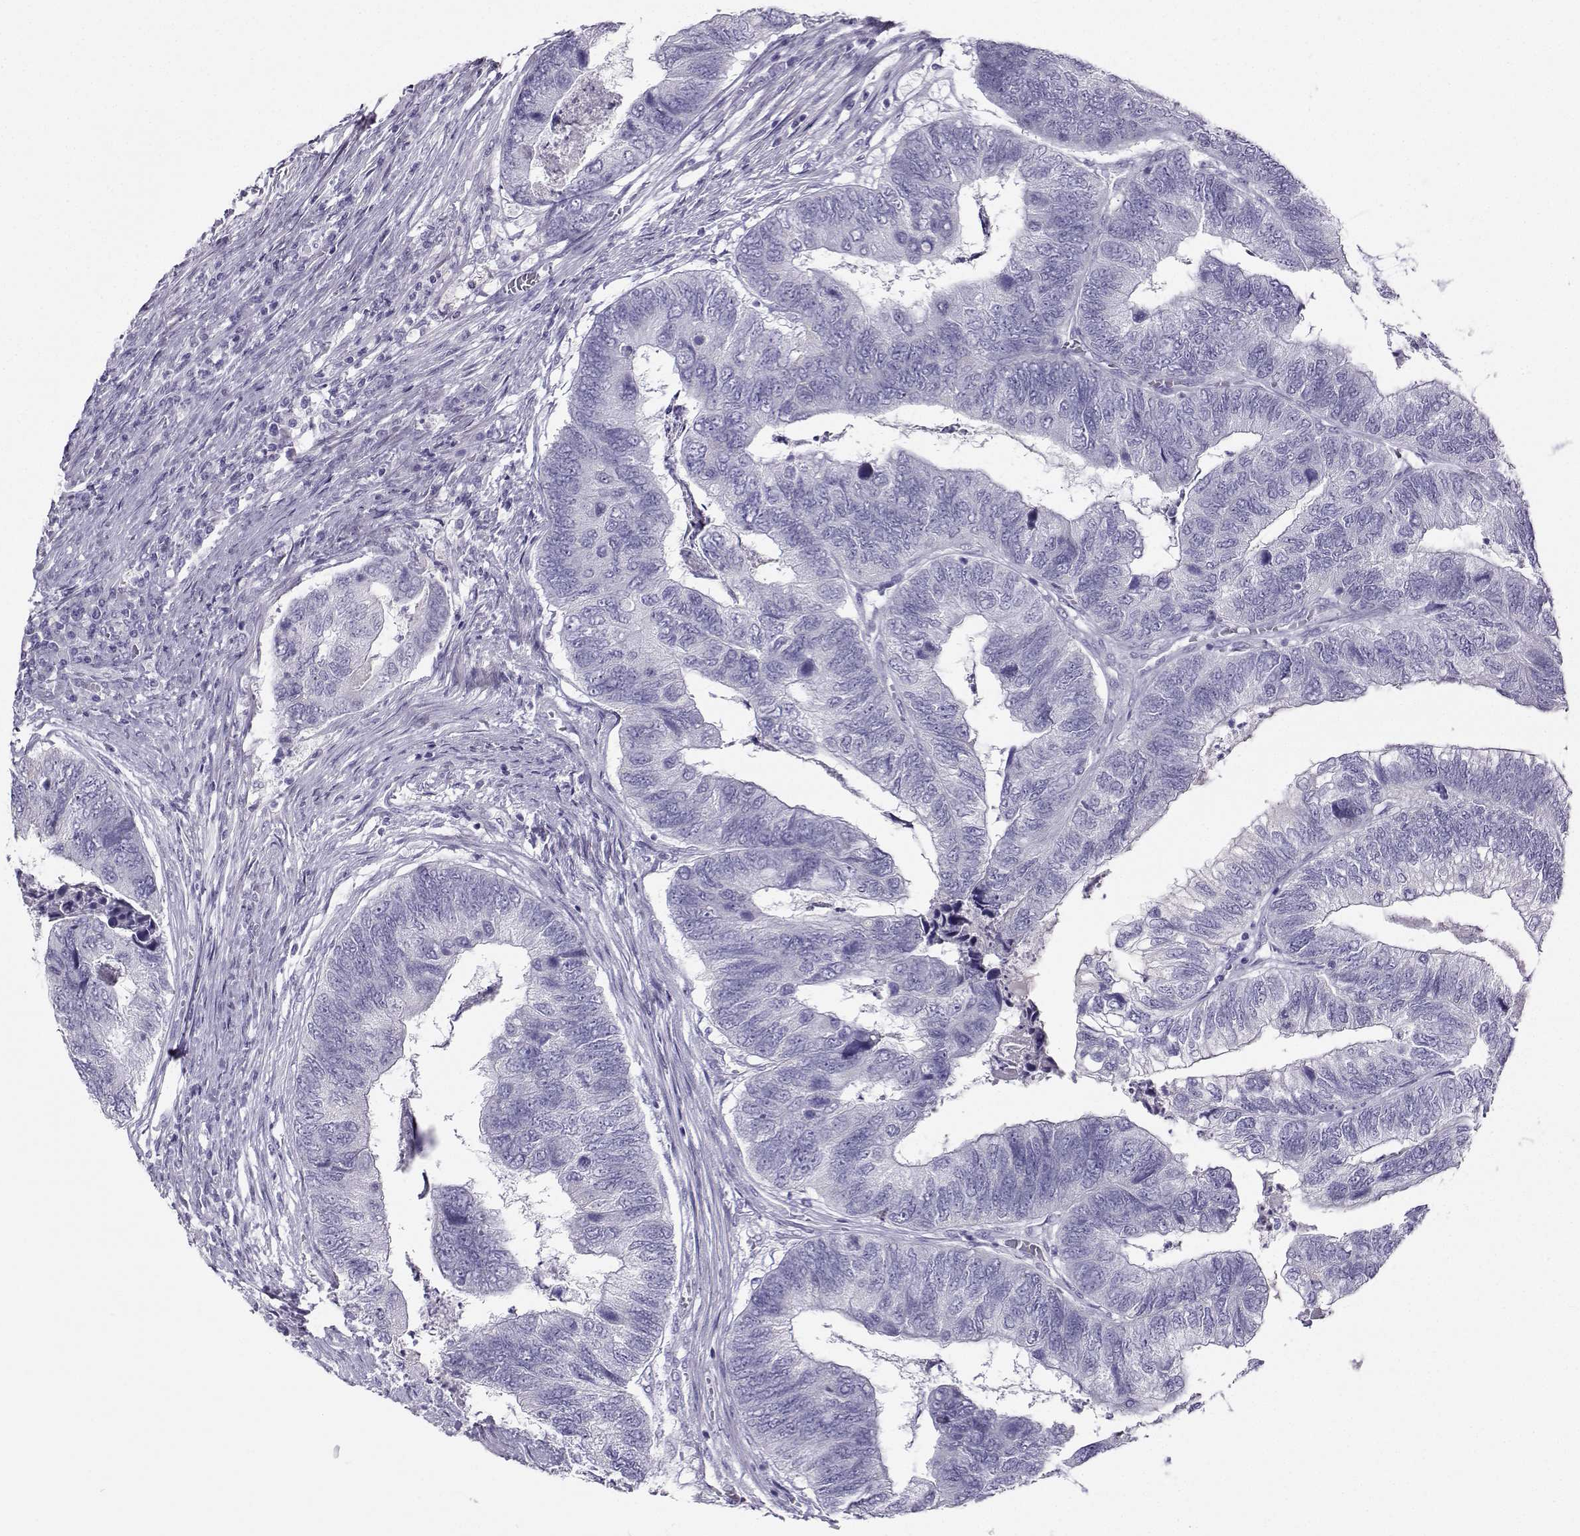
{"staining": {"intensity": "negative", "quantity": "none", "location": "none"}, "tissue": "colorectal cancer", "cell_type": "Tumor cells", "image_type": "cancer", "snomed": [{"axis": "morphology", "description": "Adenocarcinoma, NOS"}, {"axis": "topography", "description": "Colon"}], "caption": "There is no significant staining in tumor cells of adenocarcinoma (colorectal).", "gene": "FBXO24", "patient": {"sex": "female", "age": 67}}